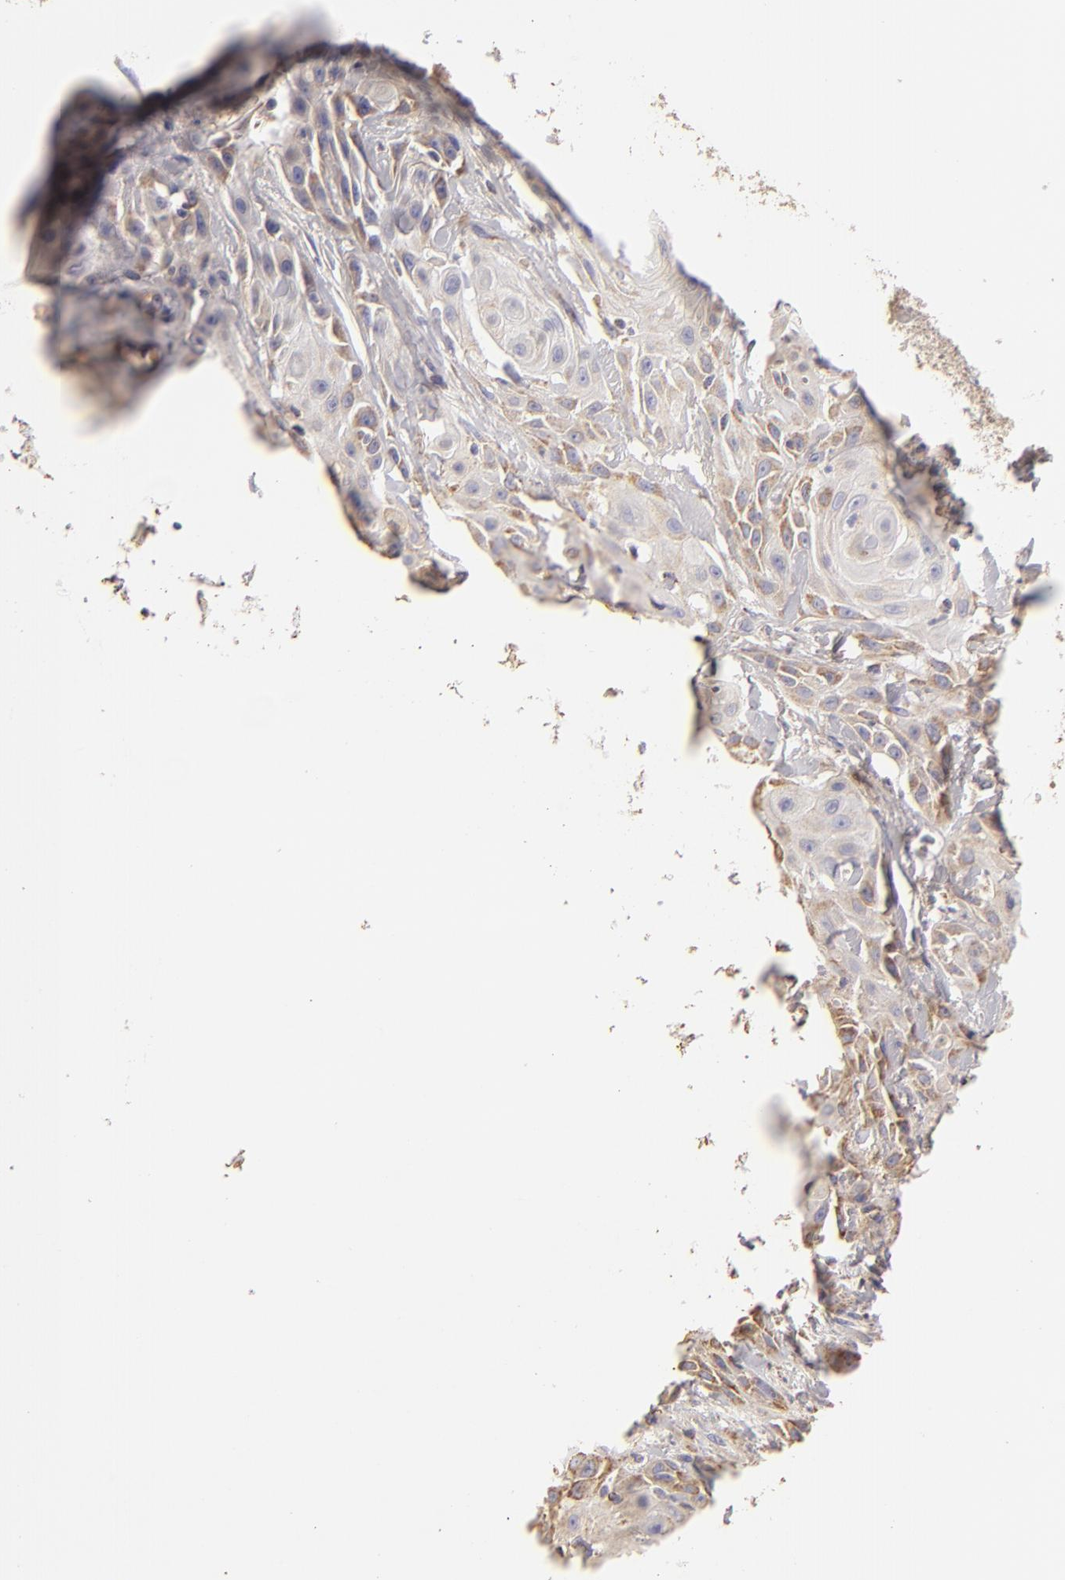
{"staining": {"intensity": "weak", "quantity": "25%-75%", "location": "cytoplasmic/membranous"}, "tissue": "skin cancer", "cell_type": "Tumor cells", "image_type": "cancer", "snomed": [{"axis": "morphology", "description": "Squamous cell carcinoma, NOS"}, {"axis": "topography", "description": "Skin"}, {"axis": "topography", "description": "Anal"}], "caption": "IHC of human skin cancer (squamous cell carcinoma) demonstrates low levels of weak cytoplasmic/membranous staining in about 25%-75% of tumor cells.", "gene": "CFB", "patient": {"sex": "male", "age": 64}}